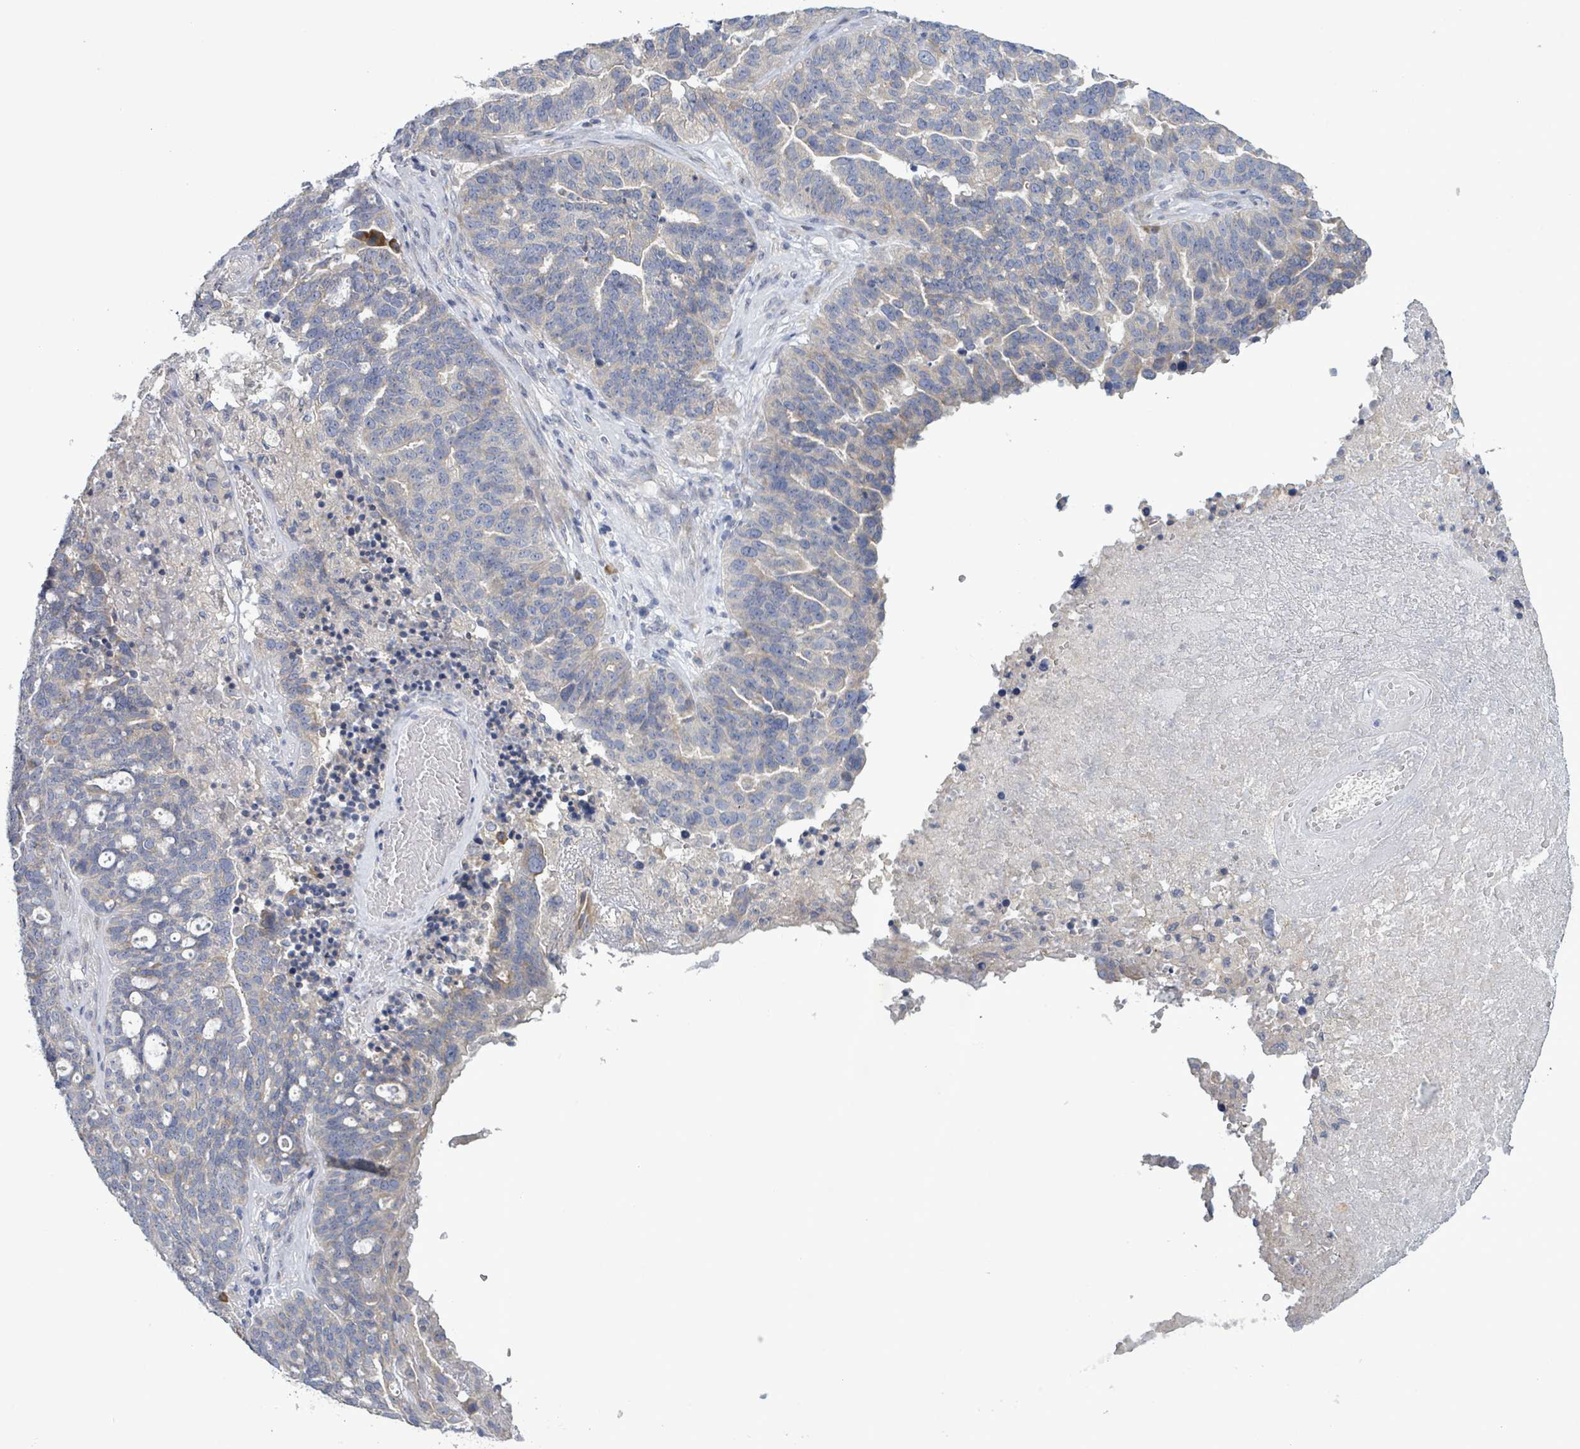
{"staining": {"intensity": "negative", "quantity": "none", "location": "none"}, "tissue": "ovarian cancer", "cell_type": "Tumor cells", "image_type": "cancer", "snomed": [{"axis": "morphology", "description": "Cystadenocarcinoma, serous, NOS"}, {"axis": "topography", "description": "Ovary"}], "caption": "DAB immunohistochemical staining of human ovarian cancer shows no significant staining in tumor cells.", "gene": "ATP13A1", "patient": {"sex": "female", "age": 59}}